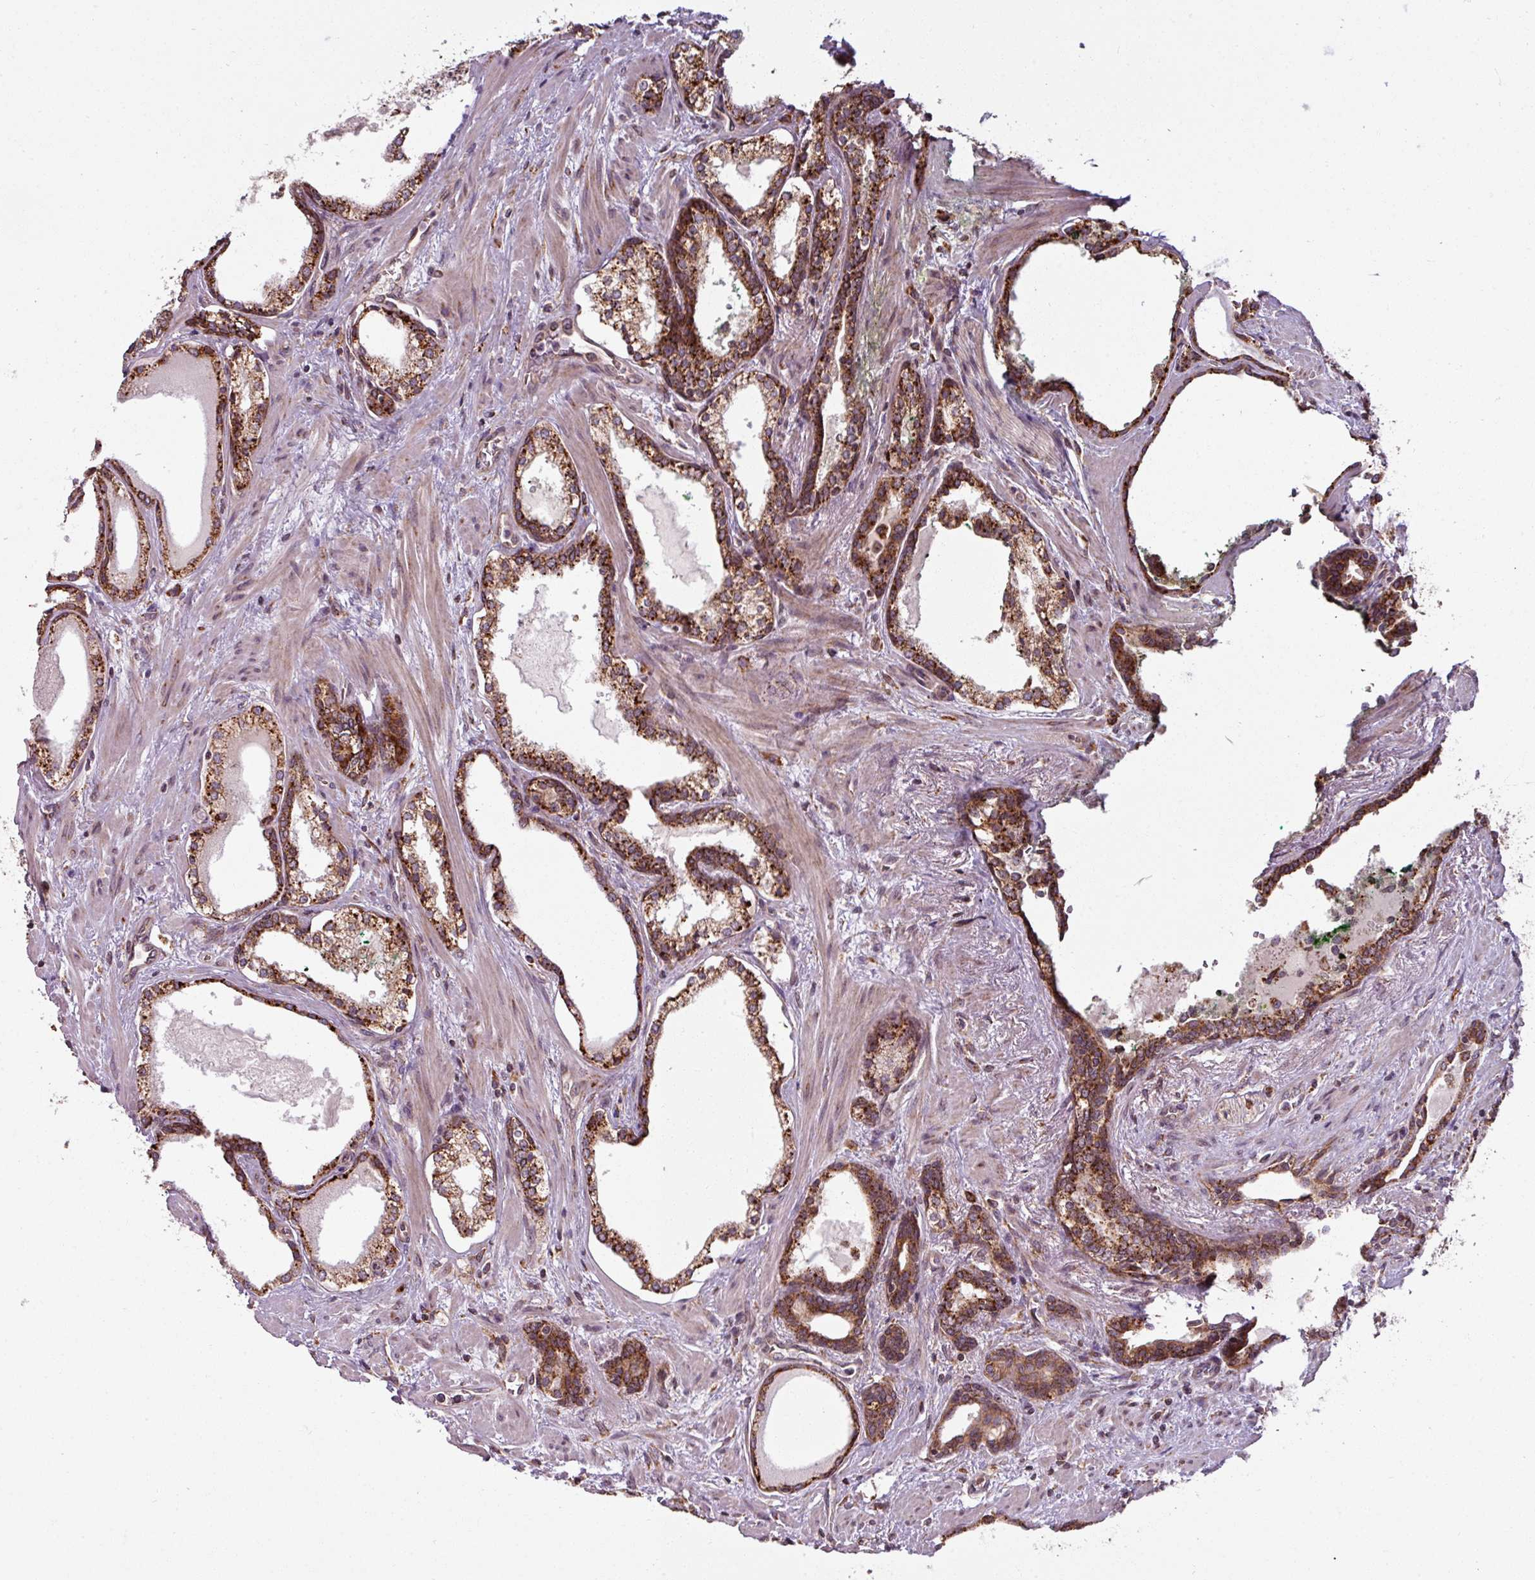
{"staining": {"intensity": "strong", "quantity": ">75%", "location": "cytoplasmic/membranous"}, "tissue": "prostate cancer", "cell_type": "Tumor cells", "image_type": "cancer", "snomed": [{"axis": "morphology", "description": "Adenocarcinoma, High grade"}, {"axis": "topography", "description": "Prostate"}], "caption": "A high-resolution image shows IHC staining of high-grade adenocarcinoma (prostate), which displays strong cytoplasmic/membranous expression in about >75% of tumor cells.", "gene": "MAGT1", "patient": {"sex": "male", "age": 58}}